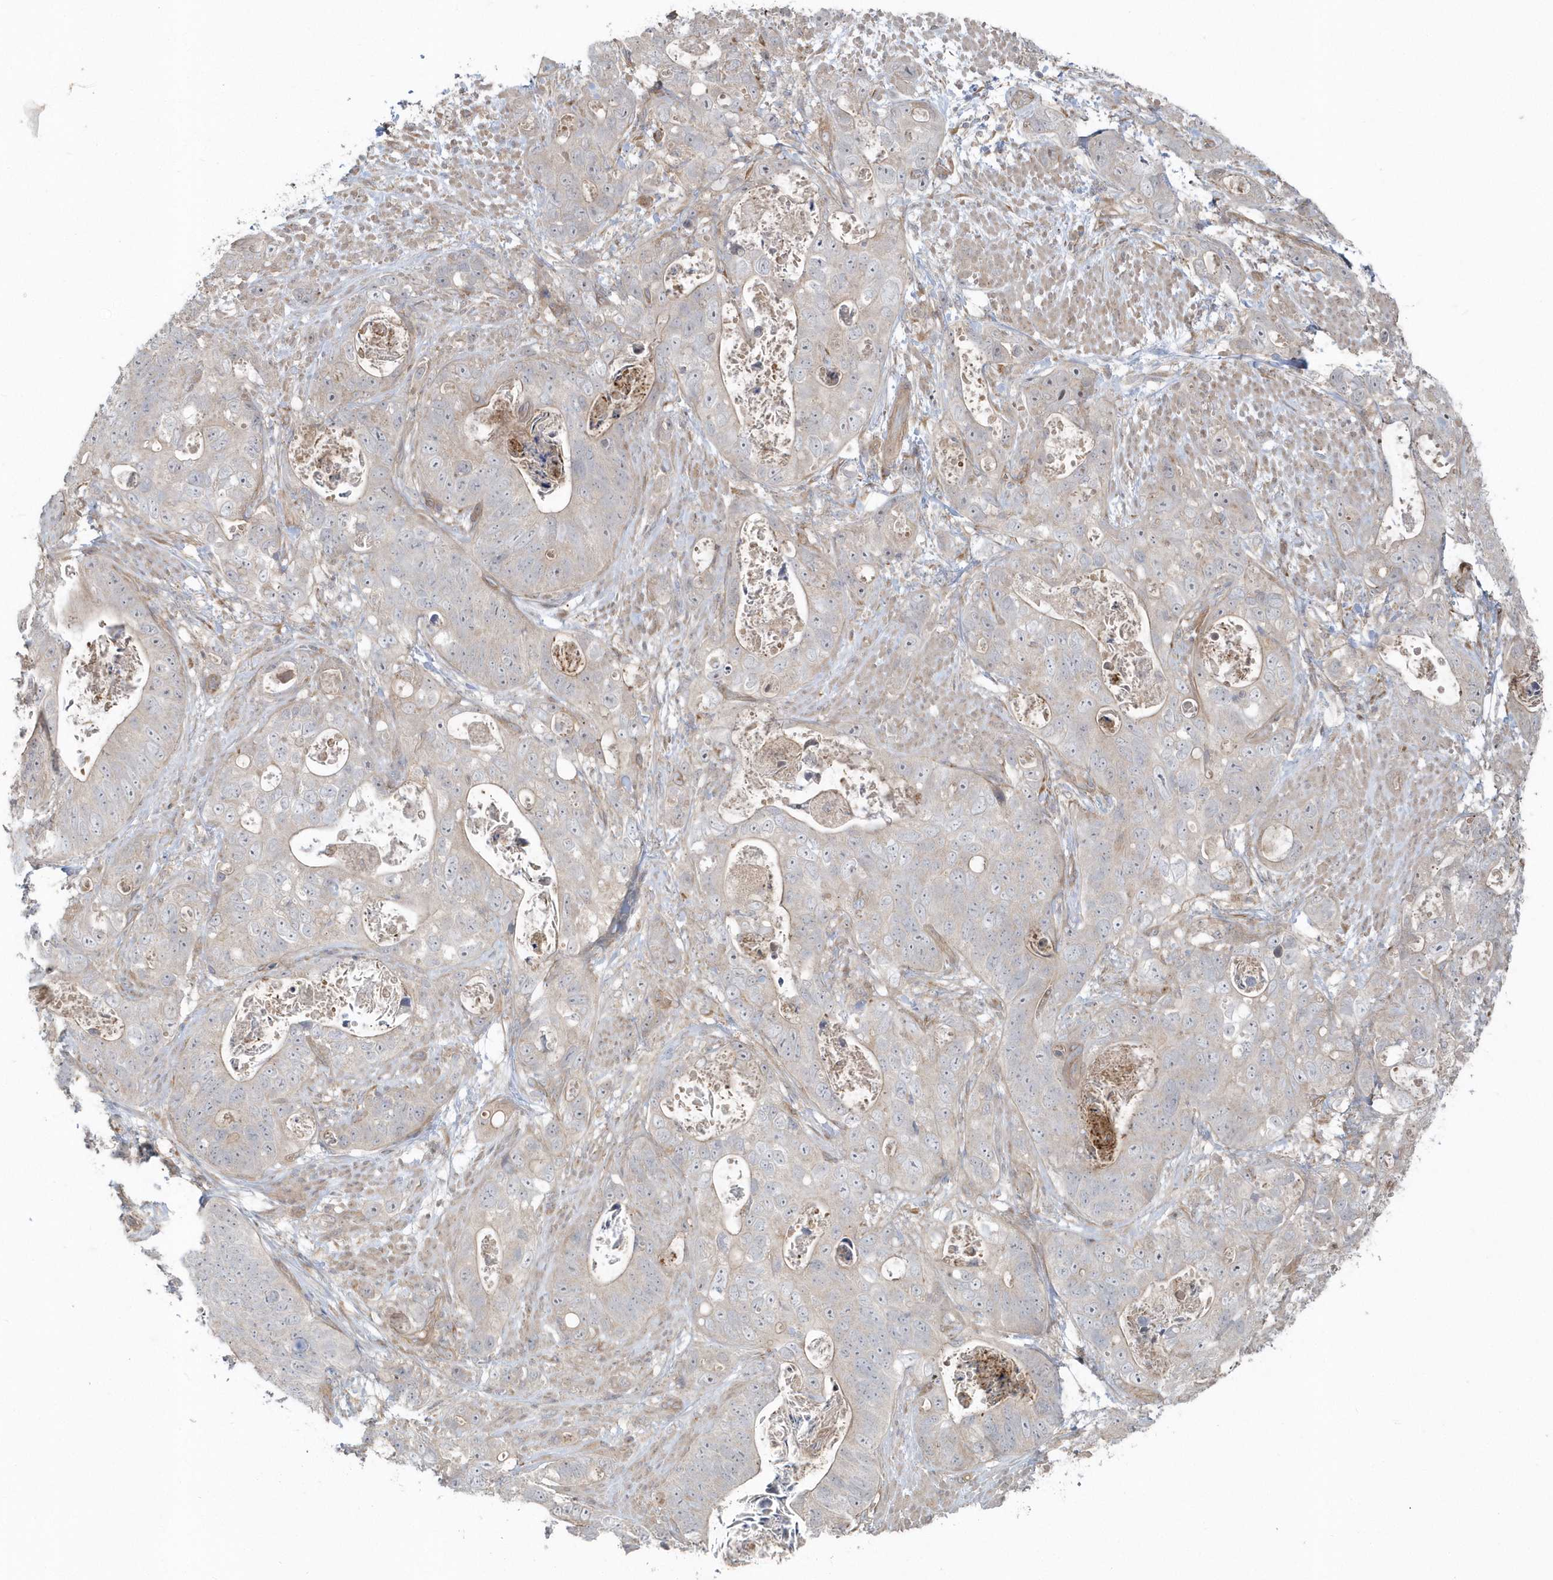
{"staining": {"intensity": "negative", "quantity": "none", "location": "none"}, "tissue": "stomach cancer", "cell_type": "Tumor cells", "image_type": "cancer", "snomed": [{"axis": "morphology", "description": "Adenocarcinoma, NOS"}, {"axis": "topography", "description": "Stomach"}], "caption": "Photomicrograph shows no protein staining in tumor cells of stomach cancer tissue.", "gene": "ACTR1A", "patient": {"sex": "female", "age": 89}}